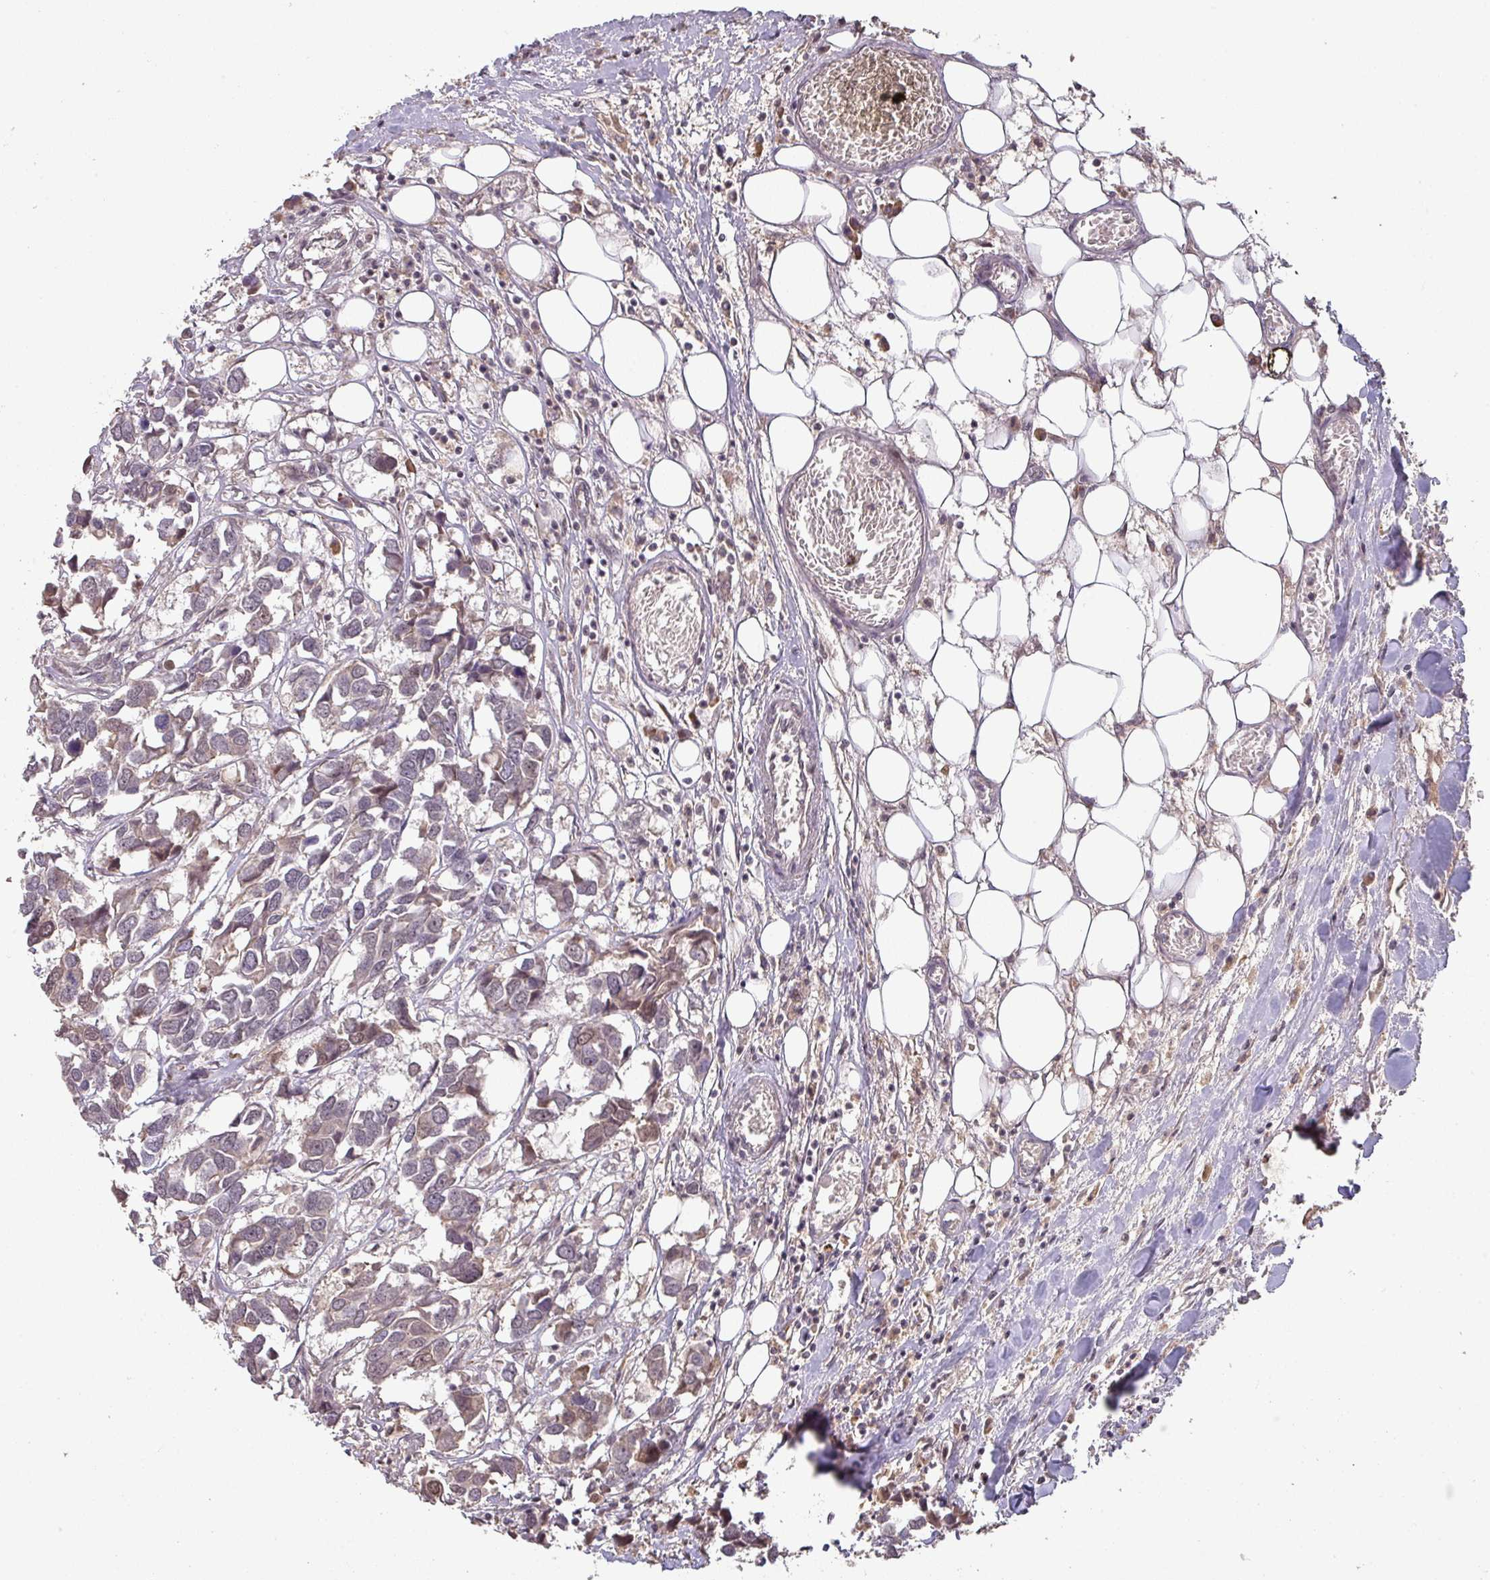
{"staining": {"intensity": "moderate", "quantity": "<25%", "location": "cytoplasmic/membranous,nuclear"}, "tissue": "breast cancer", "cell_type": "Tumor cells", "image_type": "cancer", "snomed": [{"axis": "morphology", "description": "Duct carcinoma"}, {"axis": "topography", "description": "Breast"}], "caption": "This is a micrograph of immunohistochemistry (IHC) staining of breast cancer (intraductal carcinoma), which shows moderate expression in the cytoplasmic/membranous and nuclear of tumor cells.", "gene": "ZBTB14", "patient": {"sex": "female", "age": 83}}